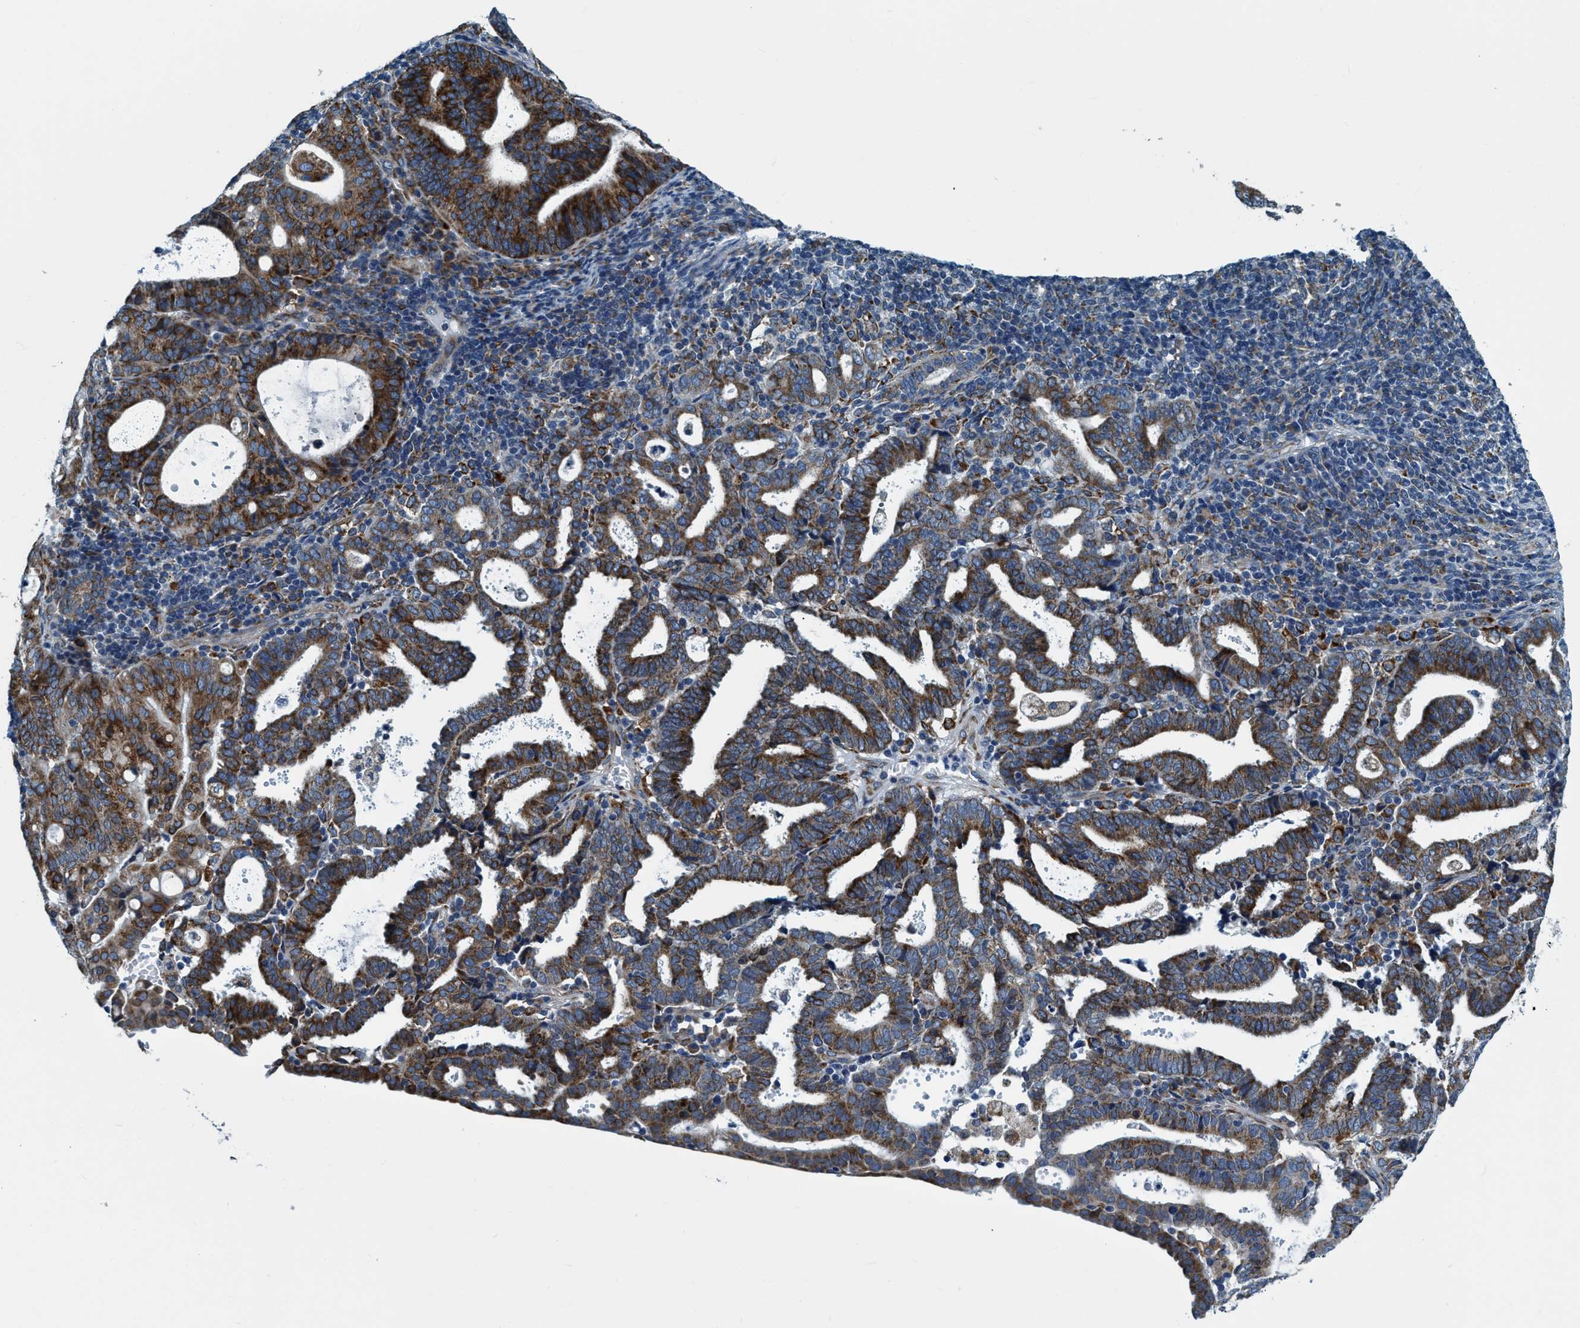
{"staining": {"intensity": "strong", "quantity": ">75%", "location": "cytoplasmic/membranous"}, "tissue": "endometrial cancer", "cell_type": "Tumor cells", "image_type": "cancer", "snomed": [{"axis": "morphology", "description": "Adenocarcinoma, NOS"}, {"axis": "topography", "description": "Uterus"}], "caption": "Protein positivity by immunohistochemistry displays strong cytoplasmic/membranous positivity in approximately >75% of tumor cells in endometrial adenocarcinoma.", "gene": "ARMC9", "patient": {"sex": "female", "age": 83}}